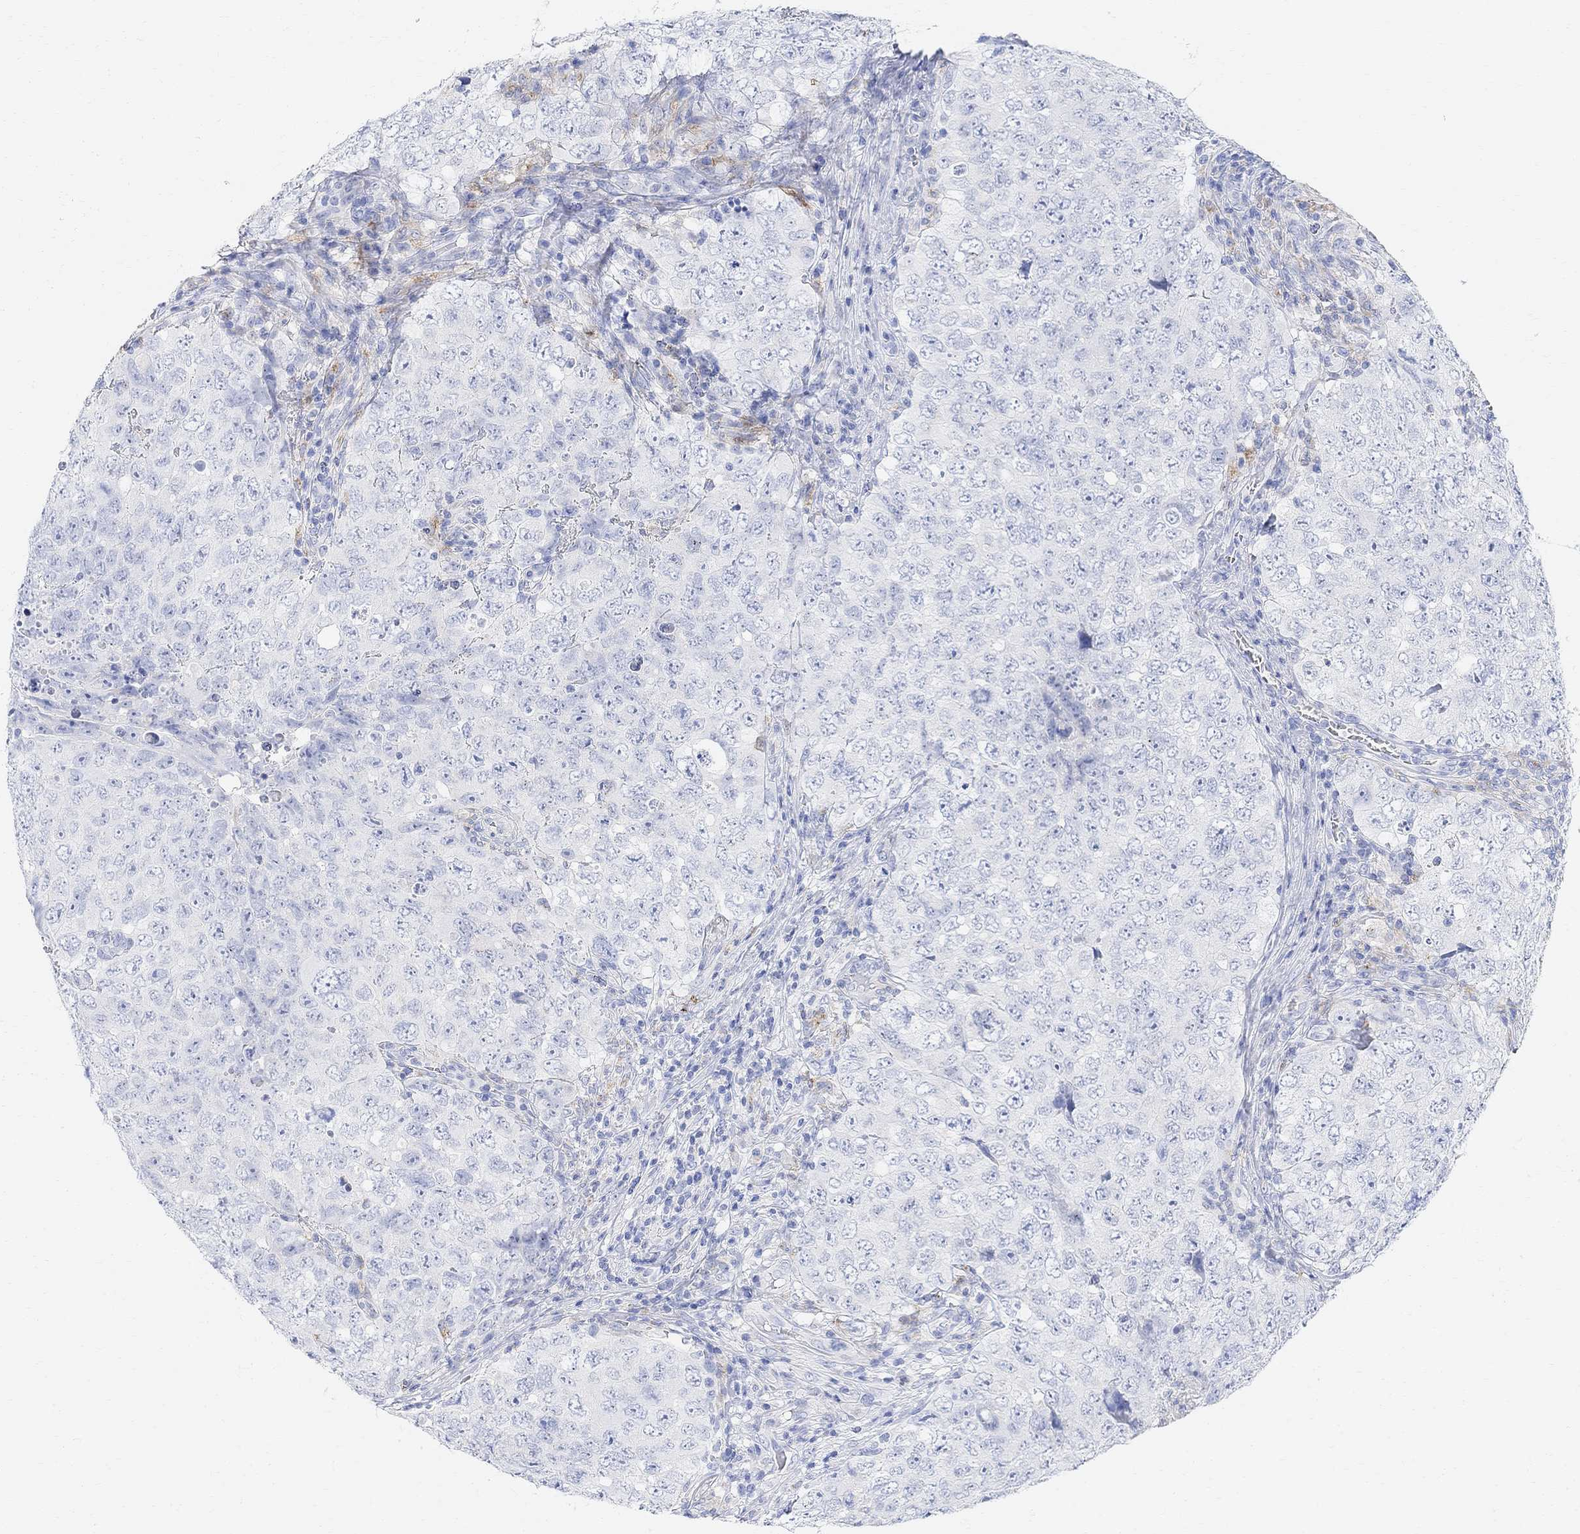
{"staining": {"intensity": "negative", "quantity": "none", "location": "none"}, "tissue": "testis cancer", "cell_type": "Tumor cells", "image_type": "cancer", "snomed": [{"axis": "morphology", "description": "Seminoma, NOS"}, {"axis": "topography", "description": "Testis"}], "caption": "Tumor cells show no significant staining in seminoma (testis).", "gene": "RETNLB", "patient": {"sex": "male", "age": 34}}